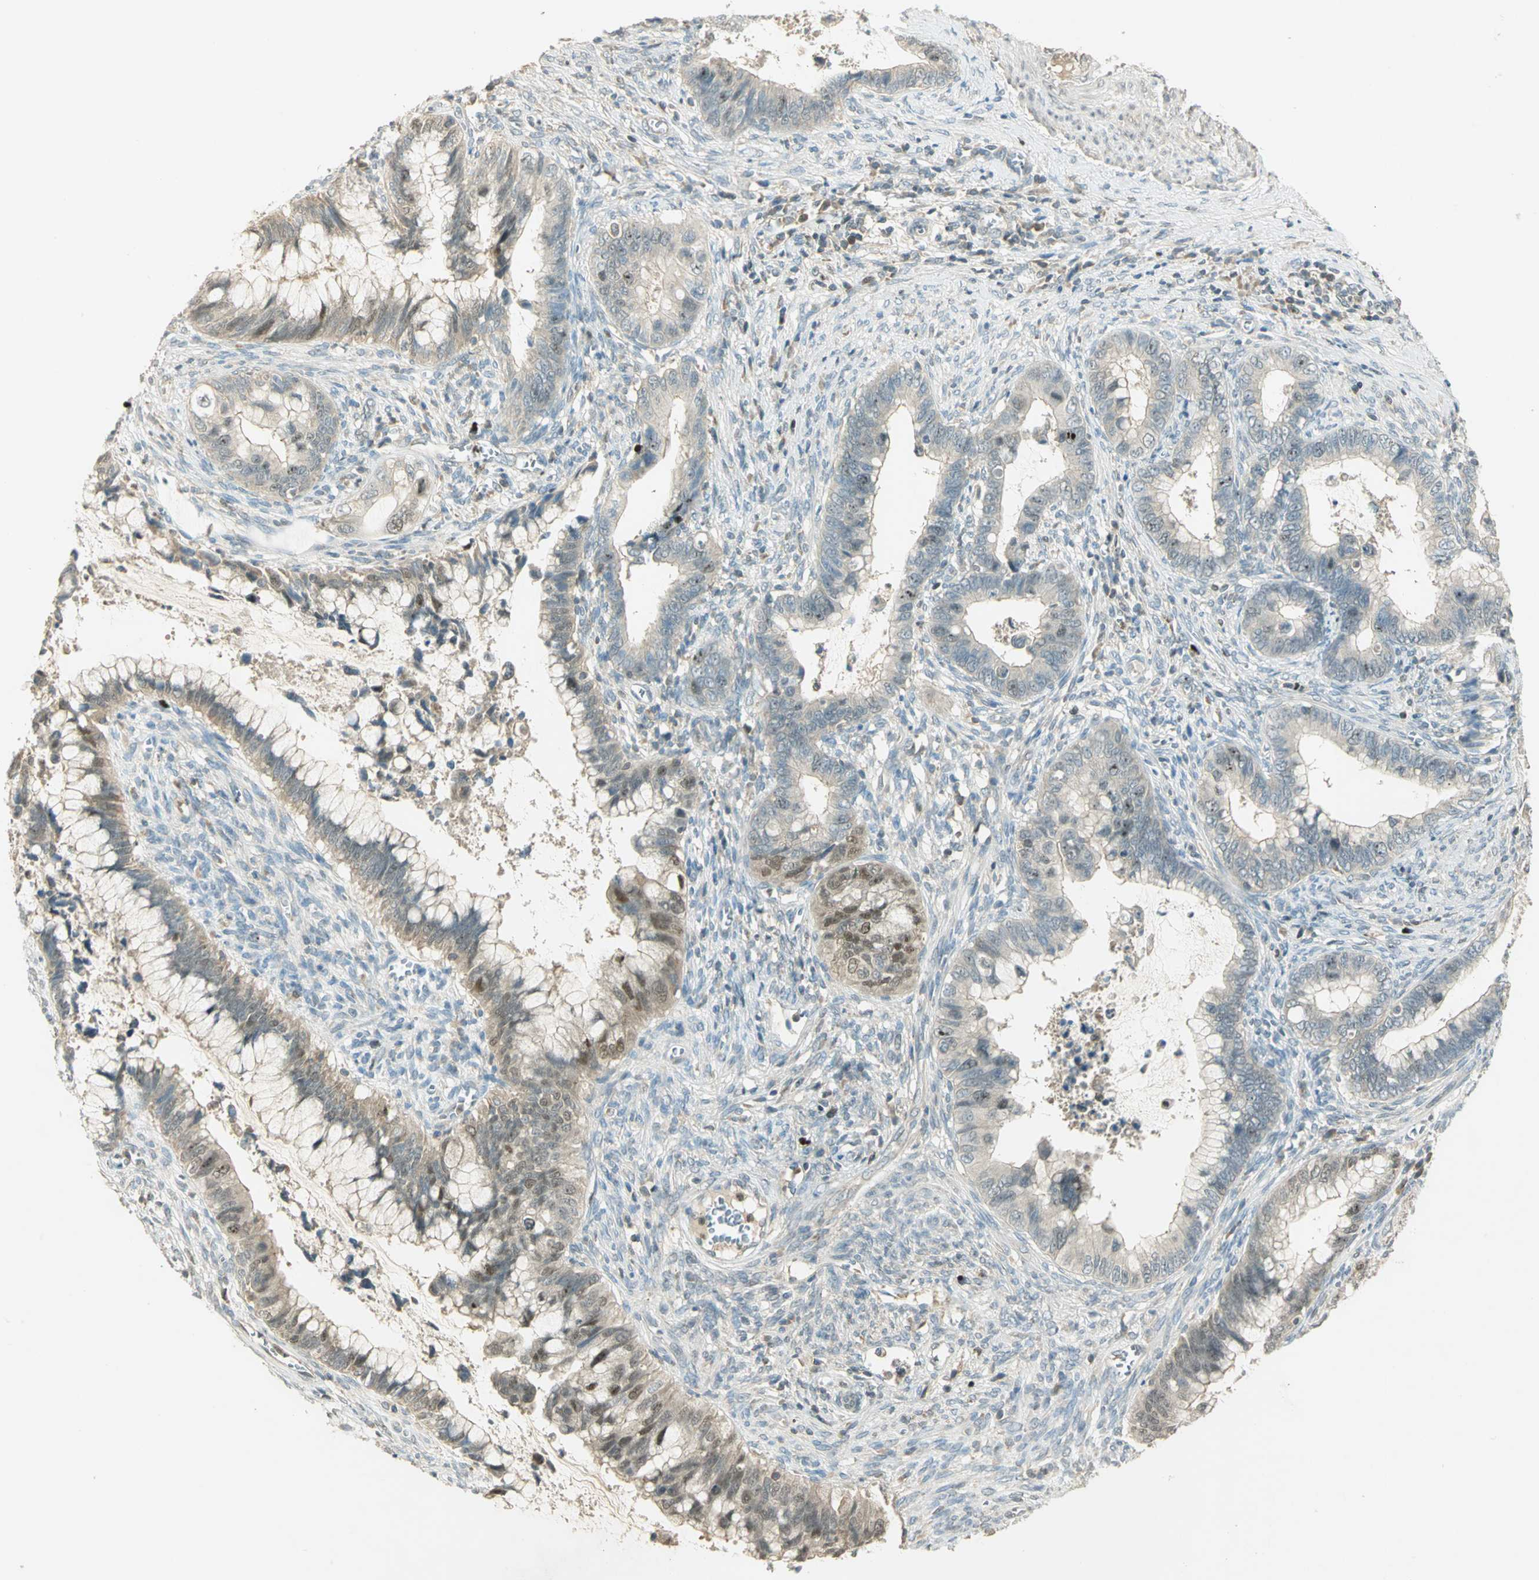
{"staining": {"intensity": "moderate", "quantity": "25%-75%", "location": "cytoplasmic/membranous,nuclear"}, "tissue": "cervical cancer", "cell_type": "Tumor cells", "image_type": "cancer", "snomed": [{"axis": "morphology", "description": "Adenocarcinoma, NOS"}, {"axis": "topography", "description": "Cervix"}], "caption": "High-power microscopy captured an immunohistochemistry micrograph of adenocarcinoma (cervical), revealing moderate cytoplasmic/membranous and nuclear expression in about 25%-75% of tumor cells.", "gene": "BIRC2", "patient": {"sex": "female", "age": 44}}